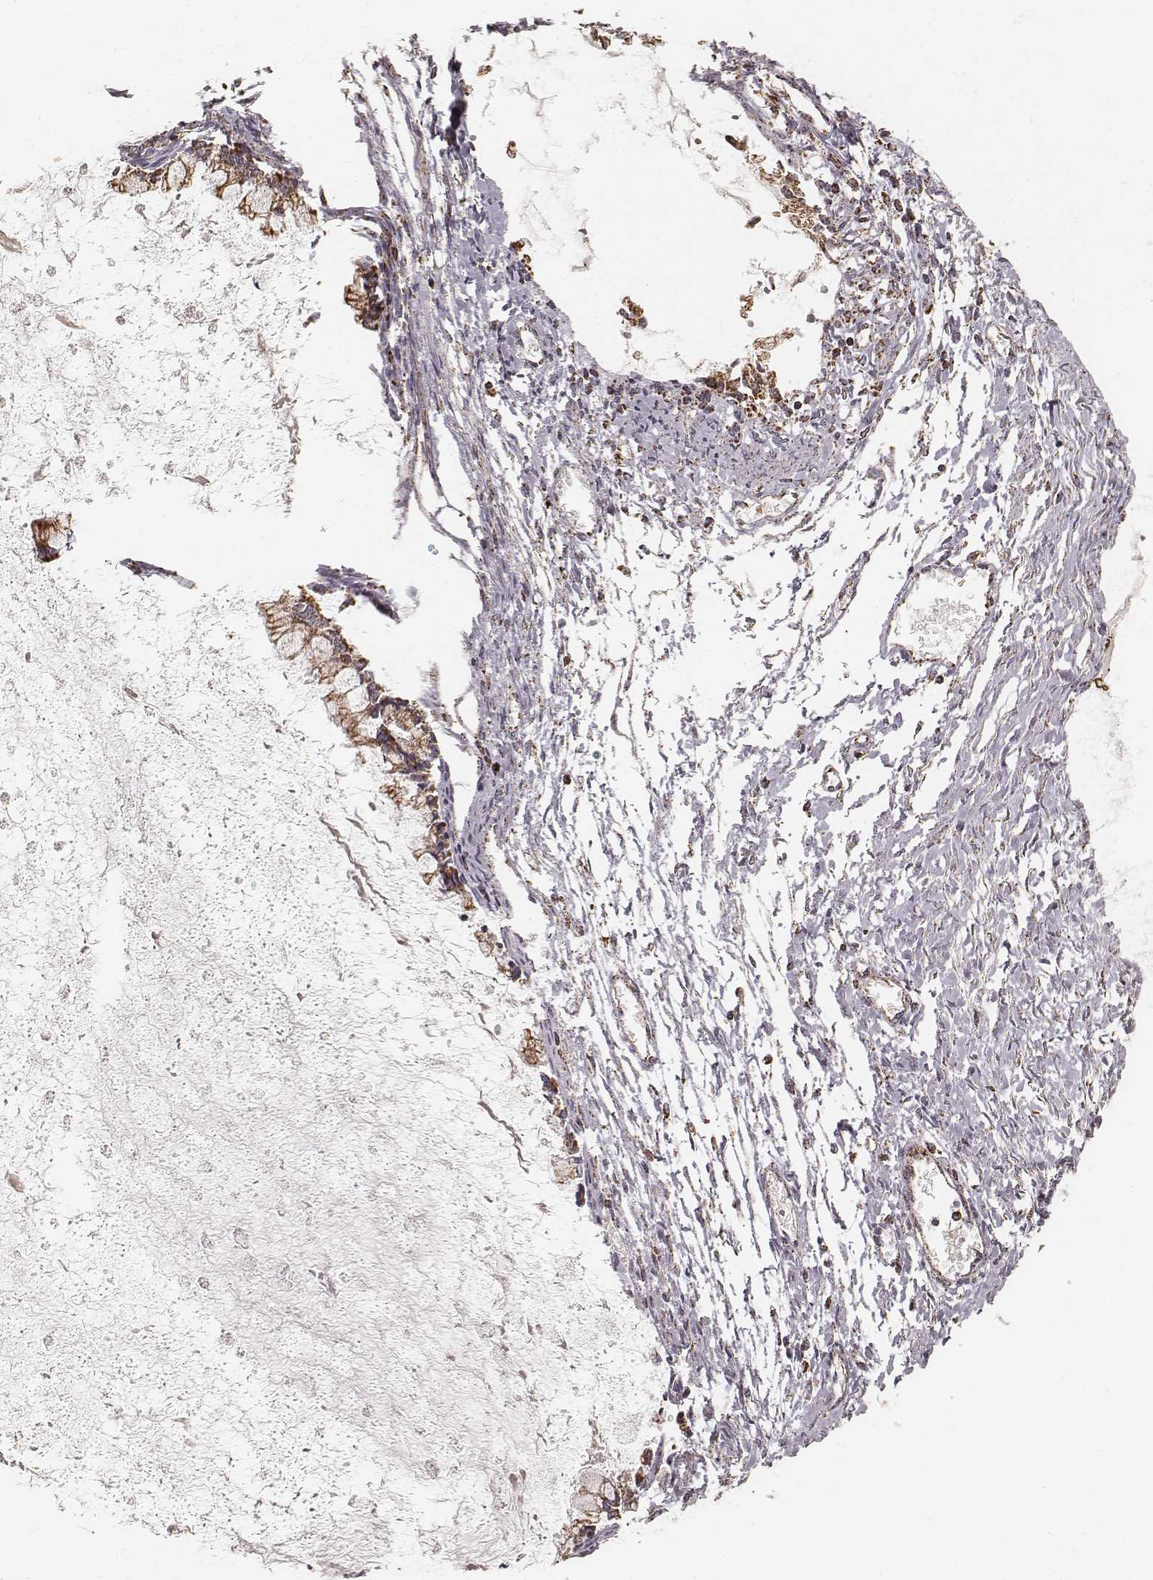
{"staining": {"intensity": "strong", "quantity": ">75%", "location": "cytoplasmic/membranous"}, "tissue": "ovarian cancer", "cell_type": "Tumor cells", "image_type": "cancer", "snomed": [{"axis": "morphology", "description": "Cystadenocarcinoma, mucinous, NOS"}, {"axis": "topography", "description": "Ovary"}], "caption": "Human ovarian cancer (mucinous cystadenocarcinoma) stained with a brown dye demonstrates strong cytoplasmic/membranous positive positivity in approximately >75% of tumor cells.", "gene": "CS", "patient": {"sex": "female", "age": 67}}